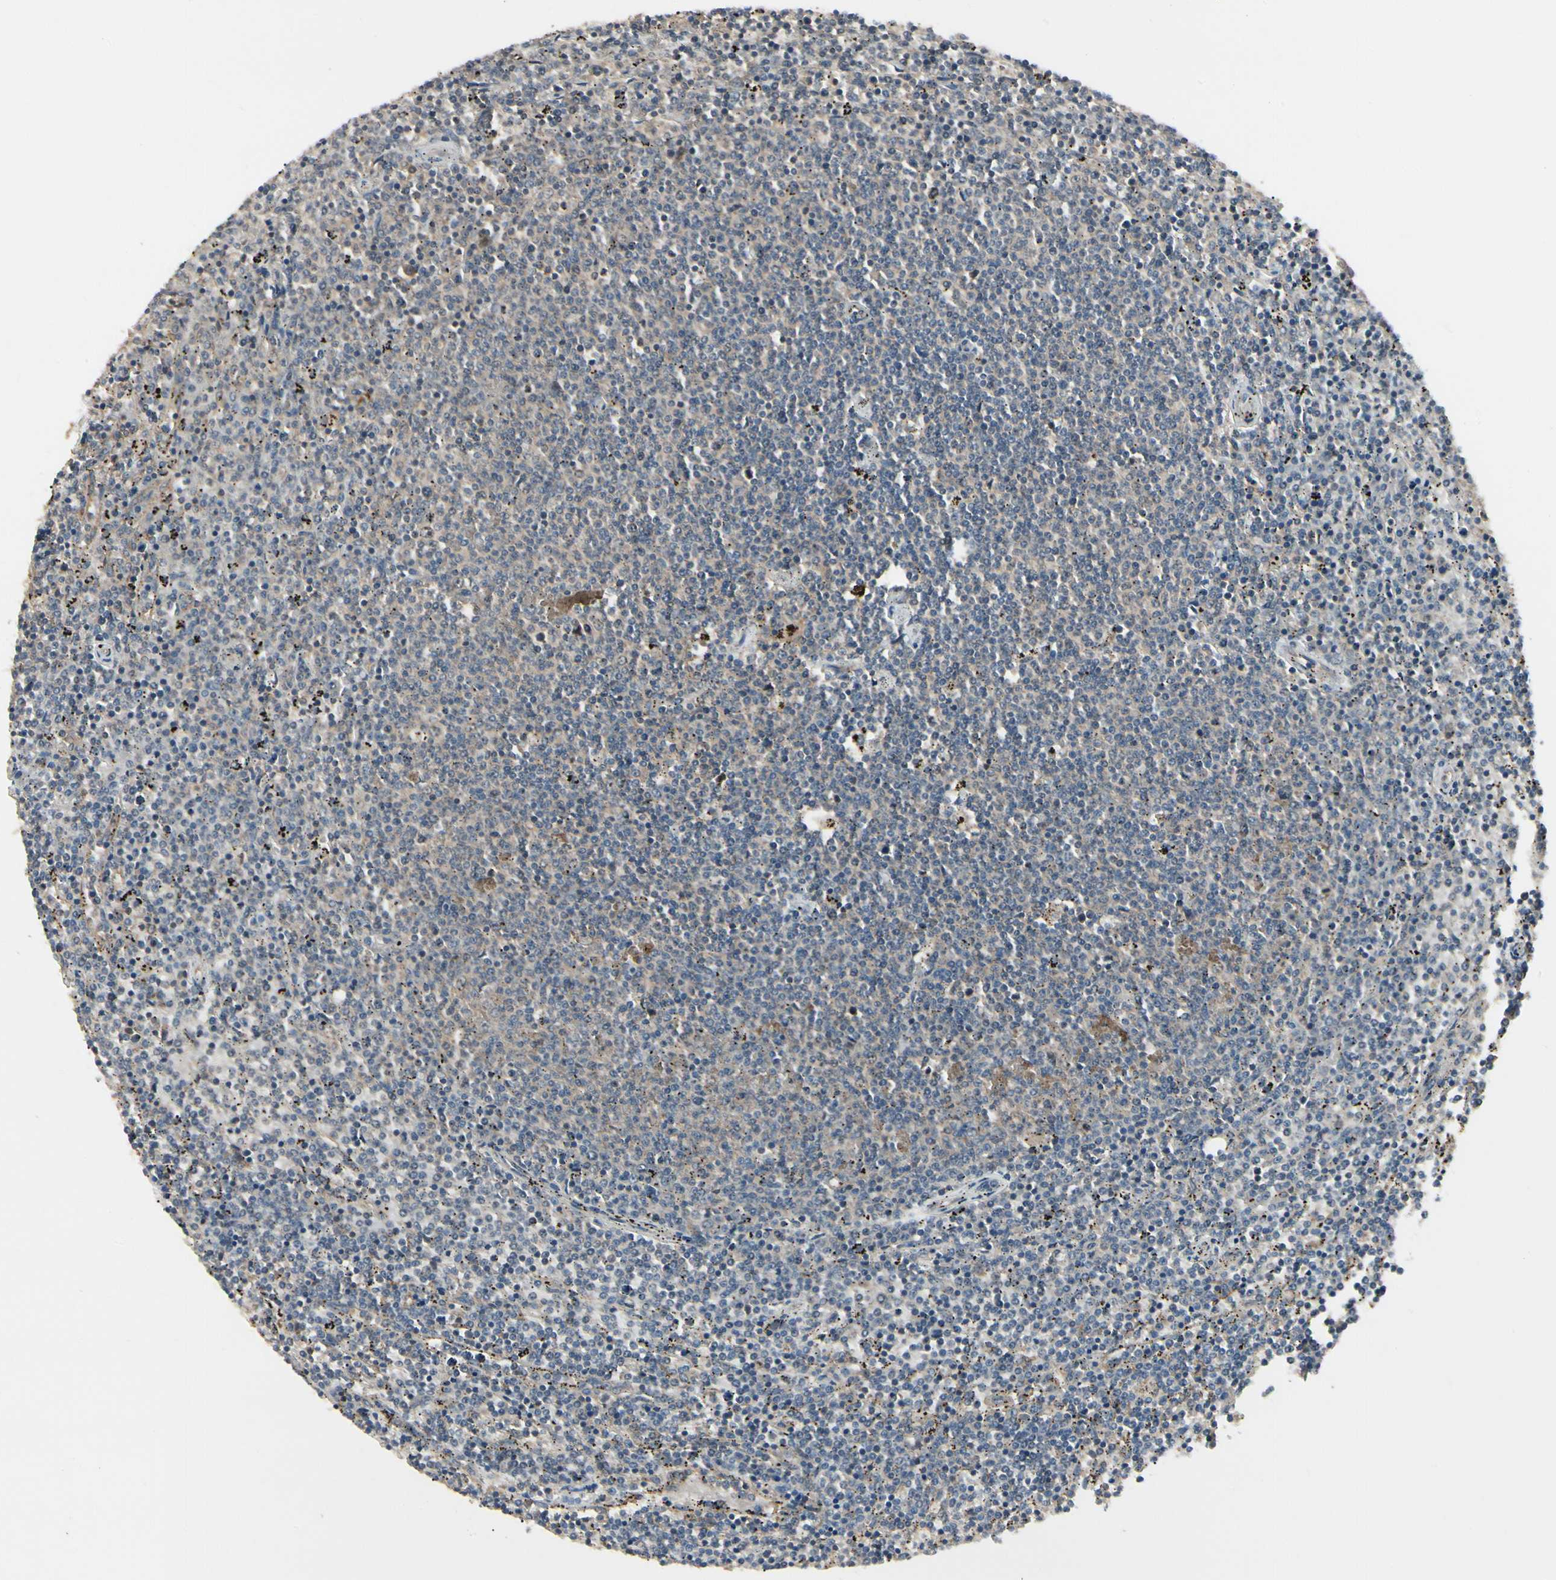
{"staining": {"intensity": "weak", "quantity": "<25%", "location": "cytoplasmic/membranous"}, "tissue": "lymphoma", "cell_type": "Tumor cells", "image_type": "cancer", "snomed": [{"axis": "morphology", "description": "Malignant lymphoma, non-Hodgkin's type, Low grade"}, {"axis": "topography", "description": "Spleen"}], "caption": "Tumor cells are negative for brown protein staining in low-grade malignant lymphoma, non-Hodgkin's type.", "gene": "RNF14", "patient": {"sex": "female", "age": 50}}